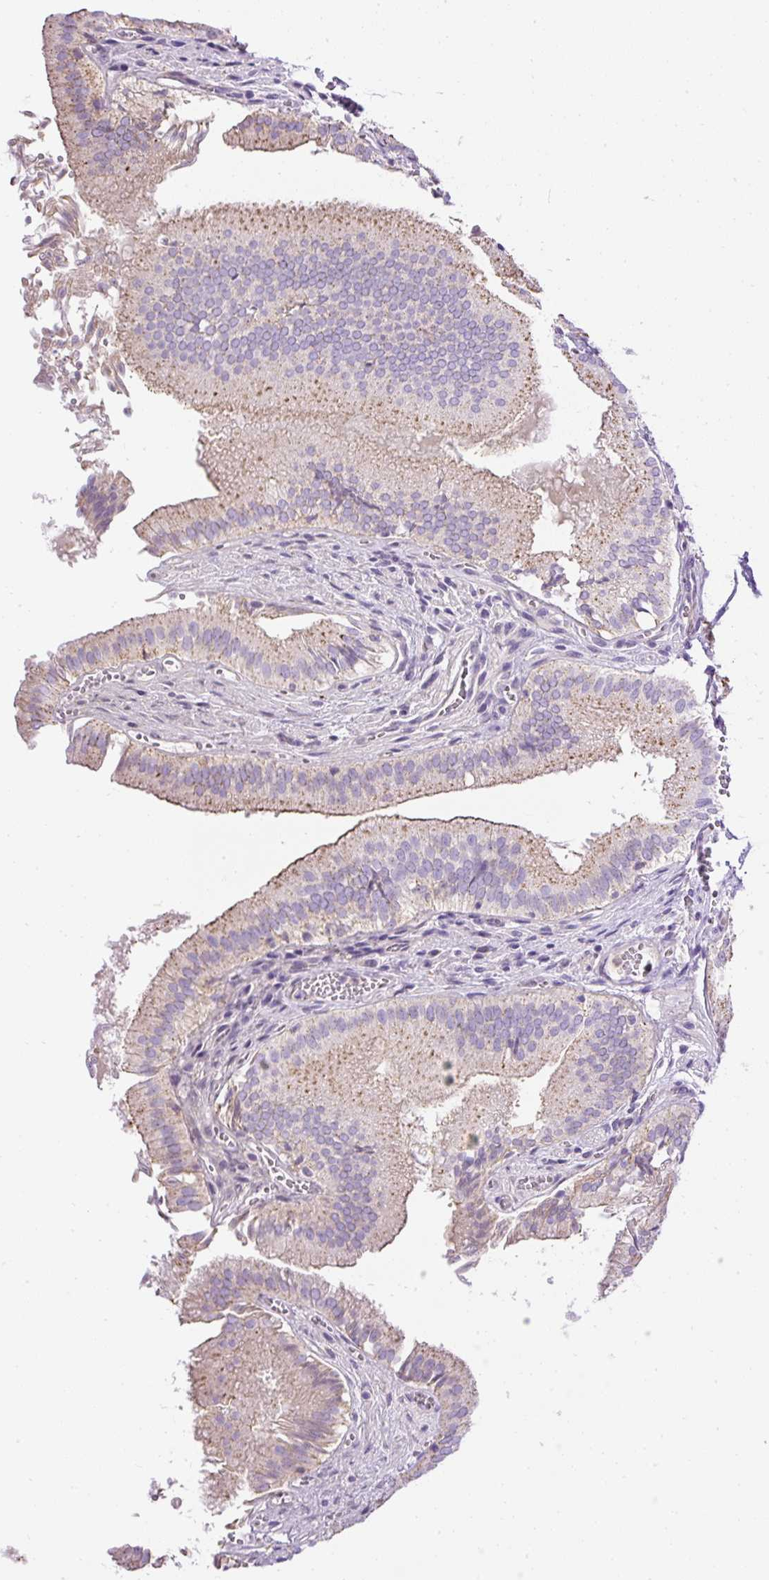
{"staining": {"intensity": "moderate", "quantity": "25%-75%", "location": "cytoplasmic/membranous"}, "tissue": "gallbladder", "cell_type": "Glandular cells", "image_type": "normal", "snomed": [{"axis": "morphology", "description": "Normal tissue, NOS"}, {"axis": "topography", "description": "Gallbladder"}, {"axis": "topography", "description": "Peripheral nerve tissue"}], "caption": "This photomicrograph displays benign gallbladder stained with immunohistochemistry to label a protein in brown. The cytoplasmic/membranous of glandular cells show moderate positivity for the protein. Nuclei are counter-stained blue.", "gene": "CFAP47", "patient": {"sex": "male", "age": 17}}